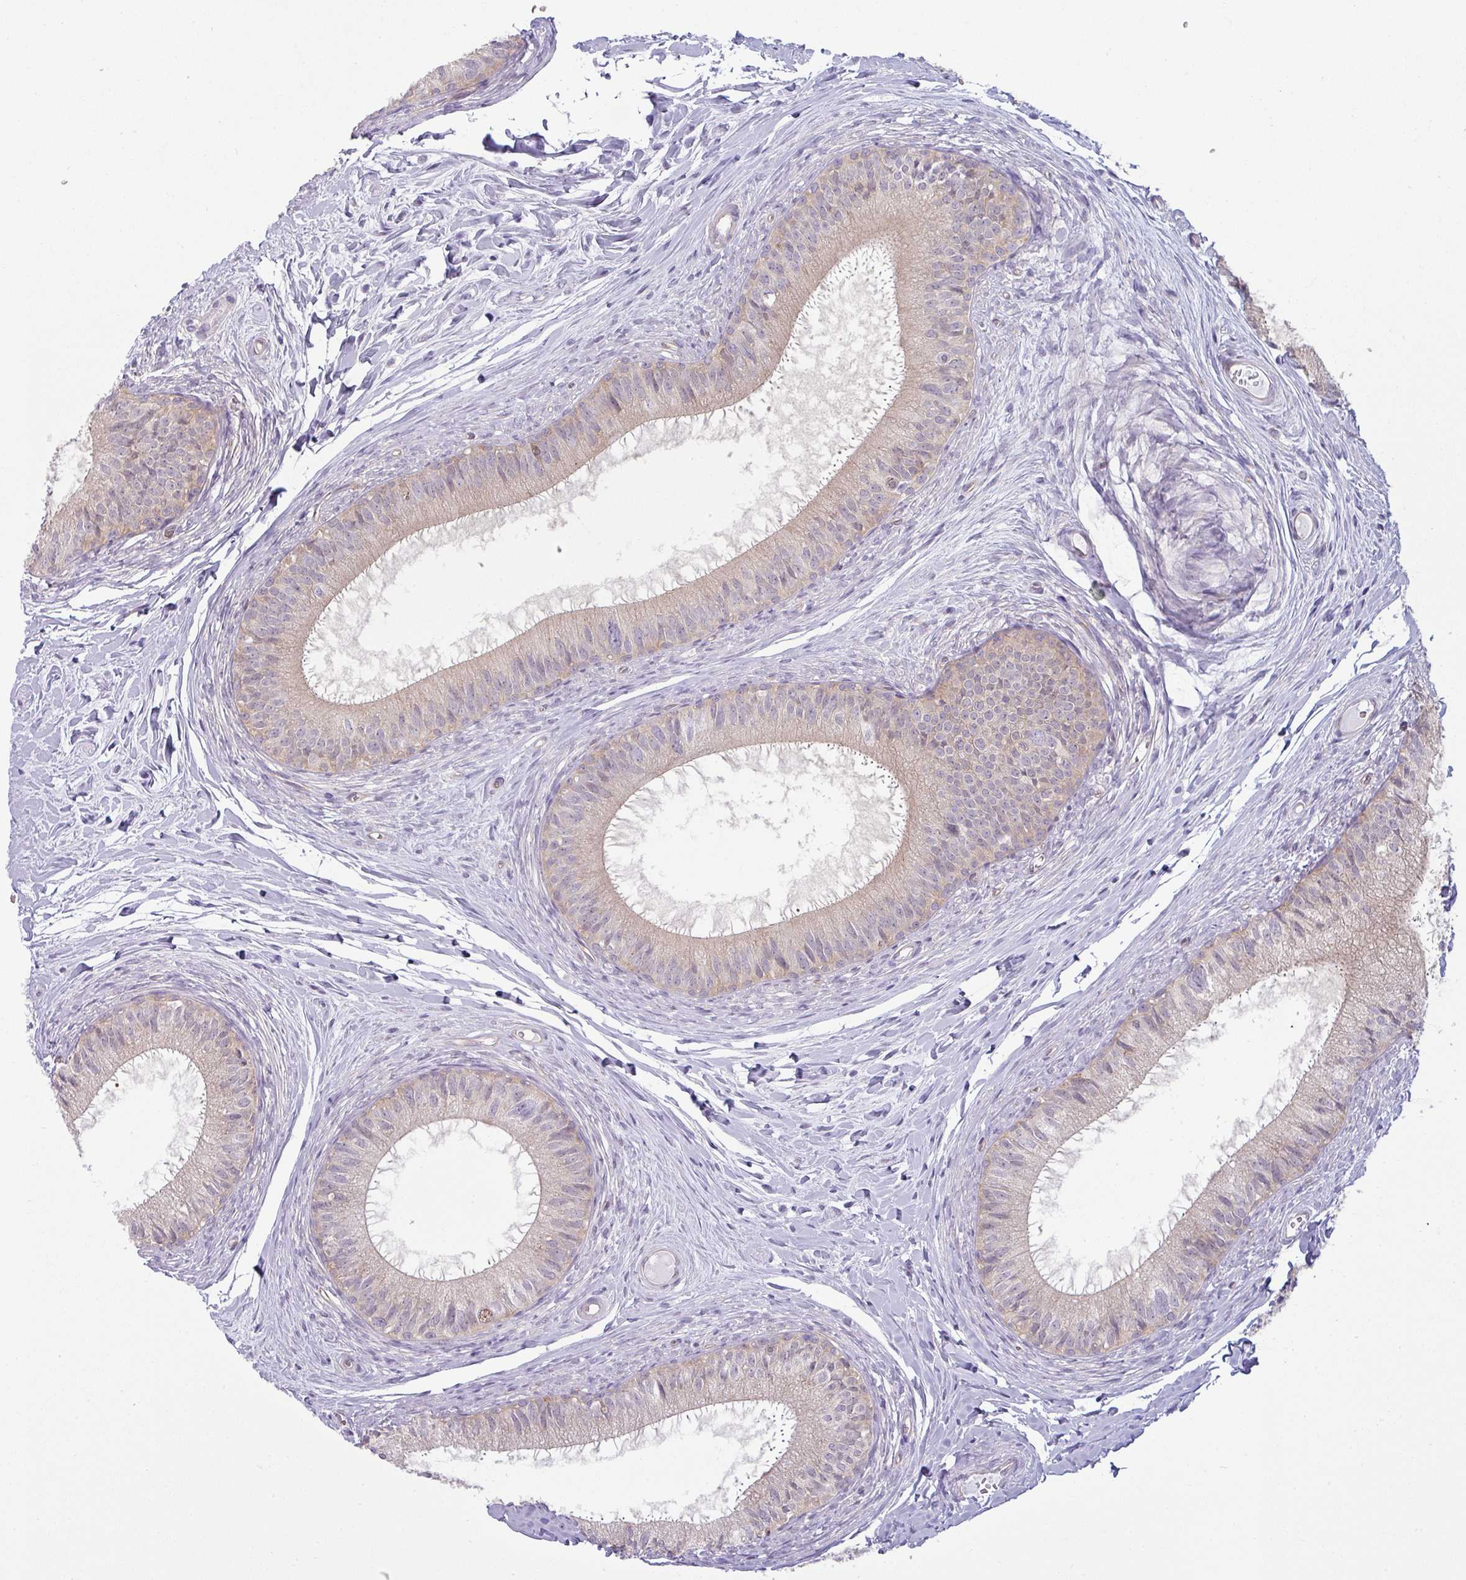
{"staining": {"intensity": "weak", "quantity": "<25%", "location": "cytoplasmic/membranous,nuclear"}, "tissue": "epididymis", "cell_type": "Glandular cells", "image_type": "normal", "snomed": [{"axis": "morphology", "description": "Normal tissue, NOS"}, {"axis": "topography", "description": "Epididymis"}], "caption": "An immunohistochemistry (IHC) image of benign epididymis is shown. There is no staining in glandular cells of epididymis.", "gene": "CCDC144A", "patient": {"sex": "male", "age": 25}}